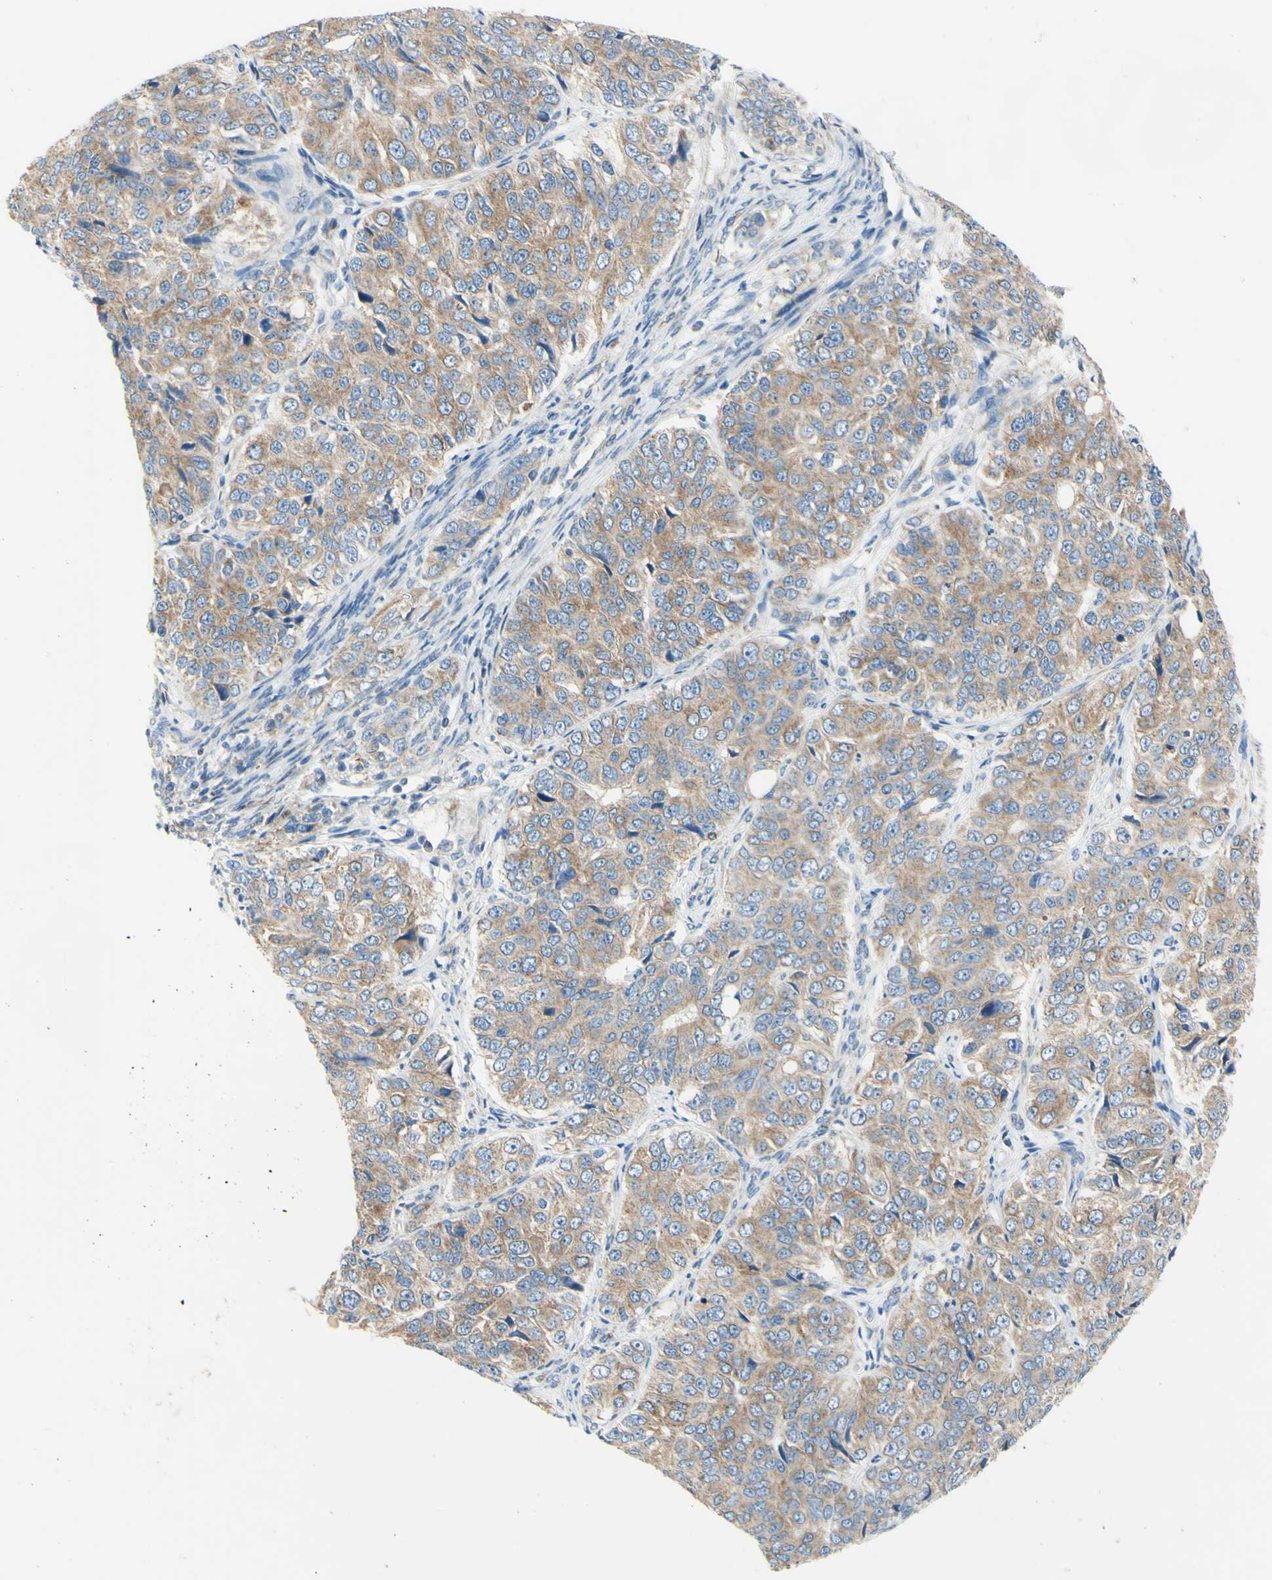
{"staining": {"intensity": "moderate", "quantity": ">75%", "location": "cytoplasmic/membranous"}, "tissue": "ovarian cancer", "cell_type": "Tumor cells", "image_type": "cancer", "snomed": [{"axis": "morphology", "description": "Carcinoma, endometroid"}, {"axis": "topography", "description": "Ovary"}], "caption": "Immunohistochemical staining of human ovarian cancer (endometroid carcinoma) exhibits moderate cytoplasmic/membranous protein positivity in about >75% of tumor cells. The protein of interest is shown in brown color, while the nuclei are stained blue.", "gene": "RETREG2", "patient": {"sex": "female", "age": 51}}